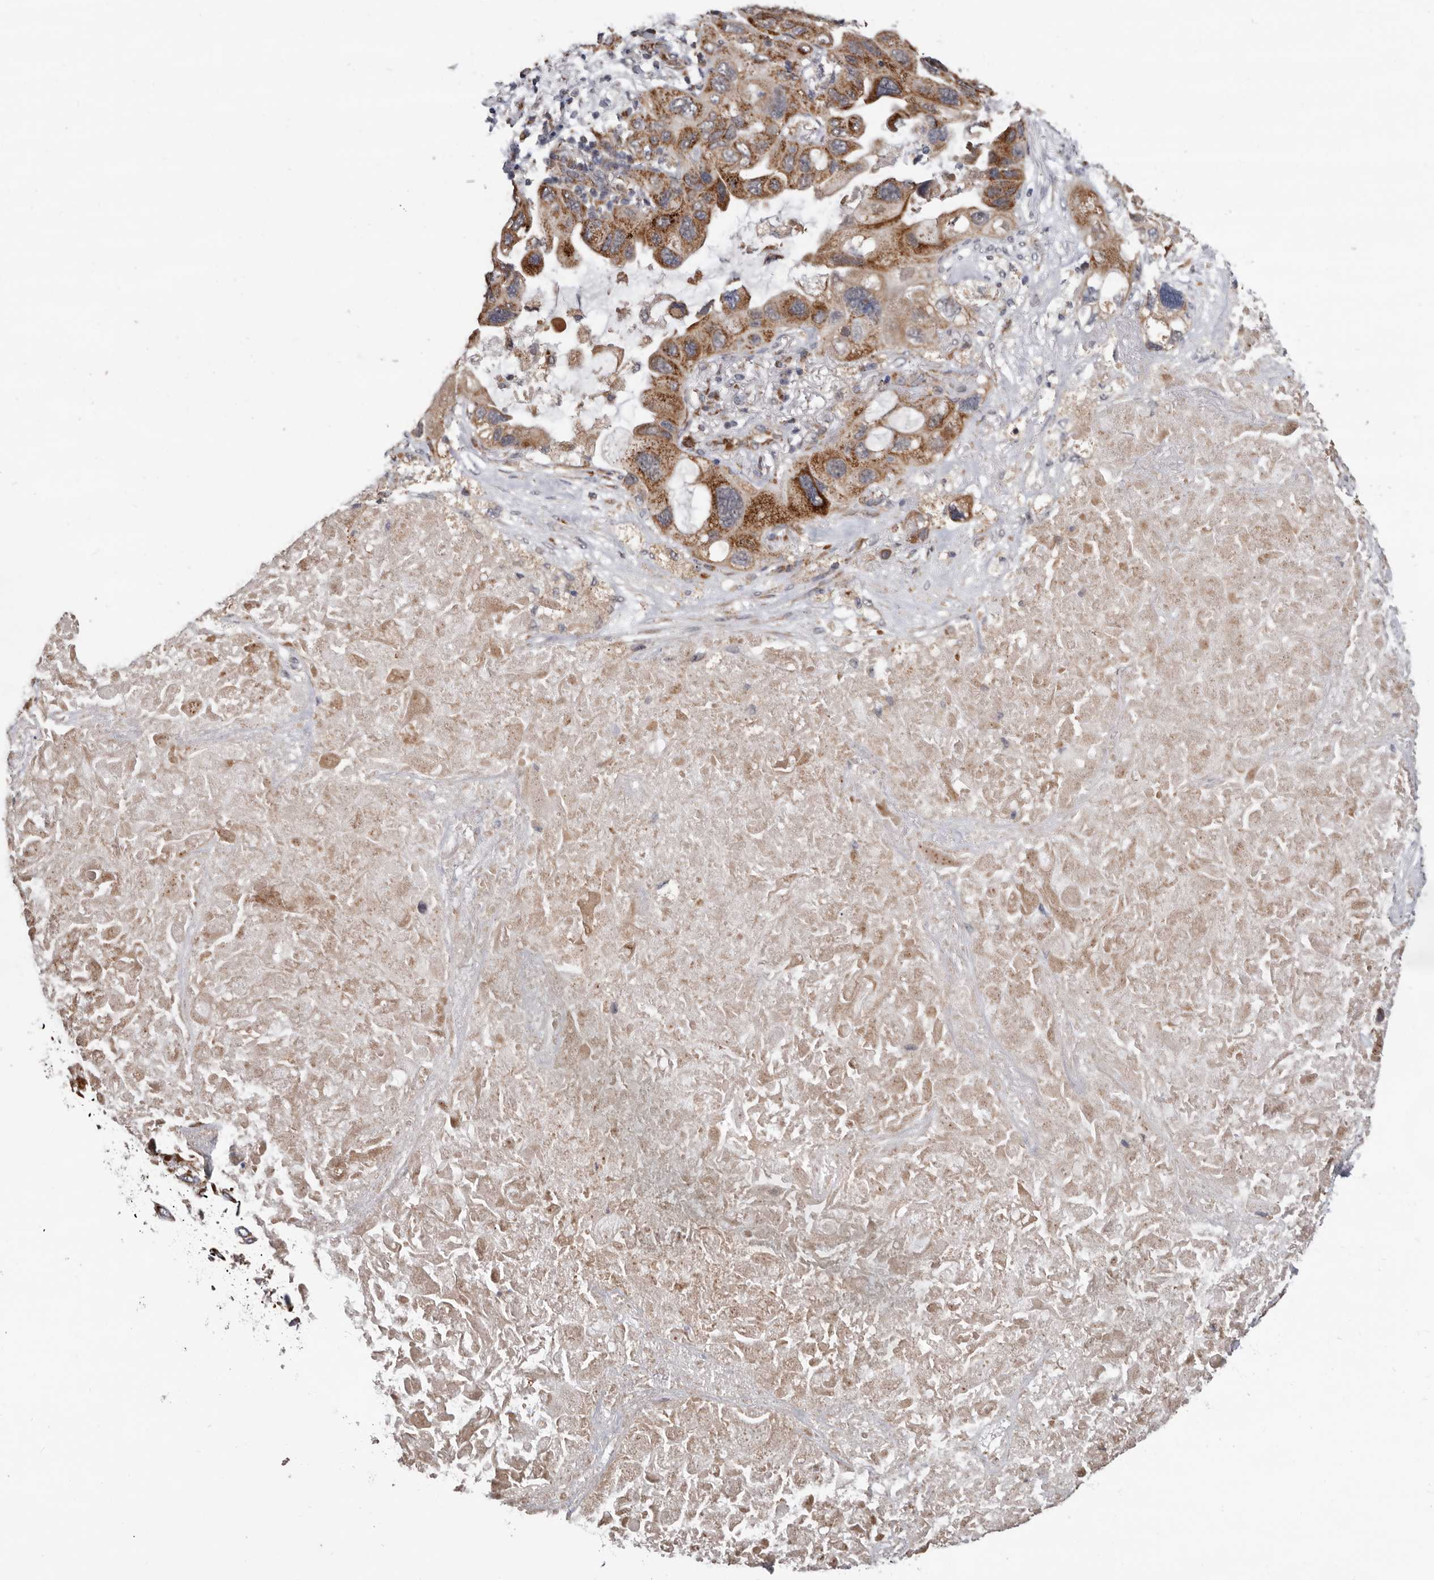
{"staining": {"intensity": "moderate", "quantity": ">75%", "location": "cytoplasmic/membranous"}, "tissue": "lung cancer", "cell_type": "Tumor cells", "image_type": "cancer", "snomed": [{"axis": "morphology", "description": "Squamous cell carcinoma, NOS"}, {"axis": "topography", "description": "Lung"}], "caption": "Squamous cell carcinoma (lung) was stained to show a protein in brown. There is medium levels of moderate cytoplasmic/membranous expression in about >75% of tumor cells.", "gene": "MRPL18", "patient": {"sex": "female", "age": 73}}